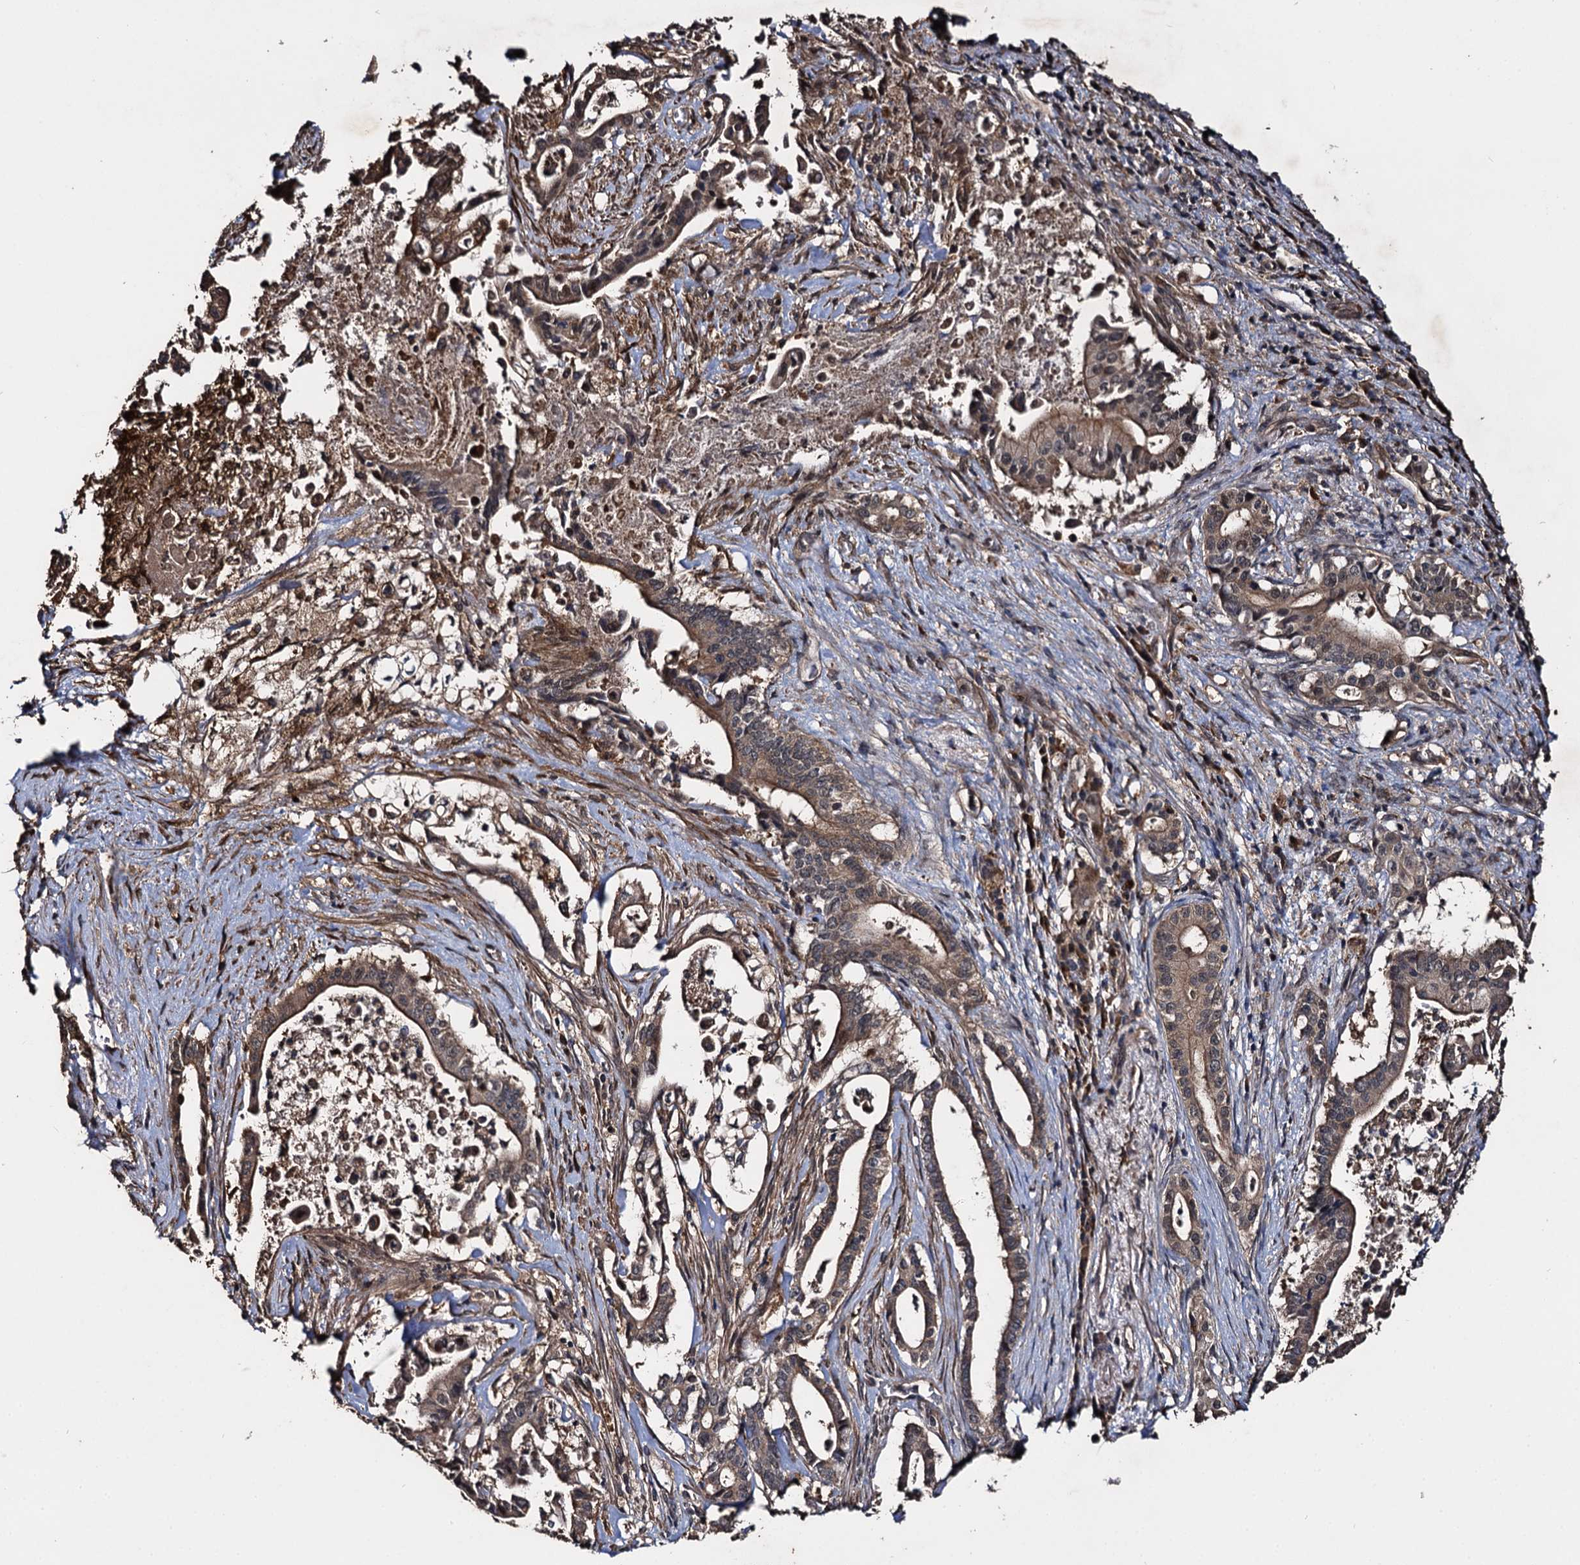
{"staining": {"intensity": "moderate", "quantity": ">75%", "location": "cytoplasmic/membranous"}, "tissue": "pancreatic cancer", "cell_type": "Tumor cells", "image_type": "cancer", "snomed": [{"axis": "morphology", "description": "Adenocarcinoma, NOS"}, {"axis": "topography", "description": "Pancreas"}], "caption": "There is medium levels of moderate cytoplasmic/membranous positivity in tumor cells of pancreatic cancer, as demonstrated by immunohistochemical staining (brown color).", "gene": "SLC46A3", "patient": {"sex": "female", "age": 77}}